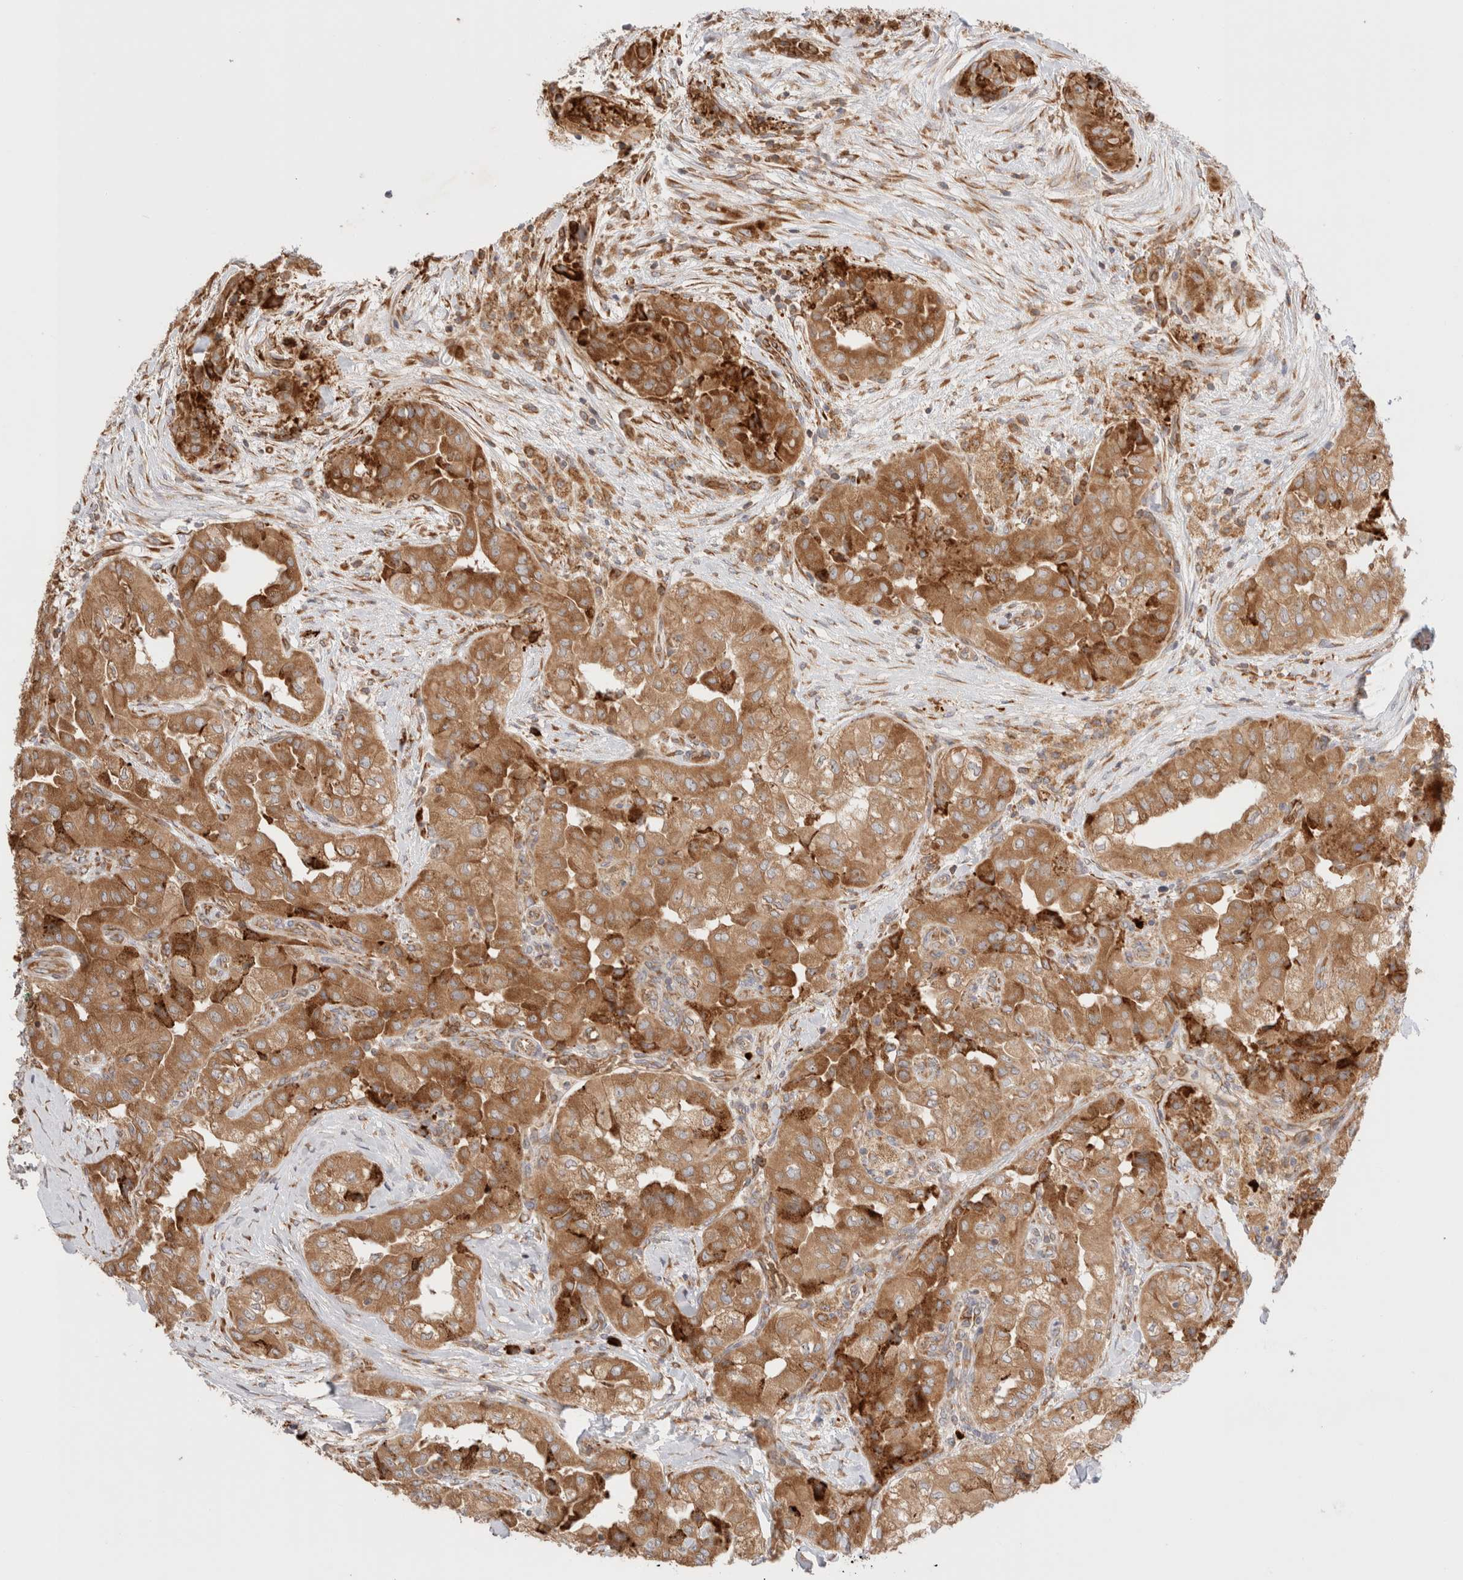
{"staining": {"intensity": "moderate", "quantity": ">75%", "location": "cytoplasmic/membranous"}, "tissue": "thyroid cancer", "cell_type": "Tumor cells", "image_type": "cancer", "snomed": [{"axis": "morphology", "description": "Papillary adenocarcinoma, NOS"}, {"axis": "topography", "description": "Thyroid gland"}], "caption": "An image of human thyroid cancer stained for a protein displays moderate cytoplasmic/membranous brown staining in tumor cells.", "gene": "UTS2B", "patient": {"sex": "female", "age": 59}}